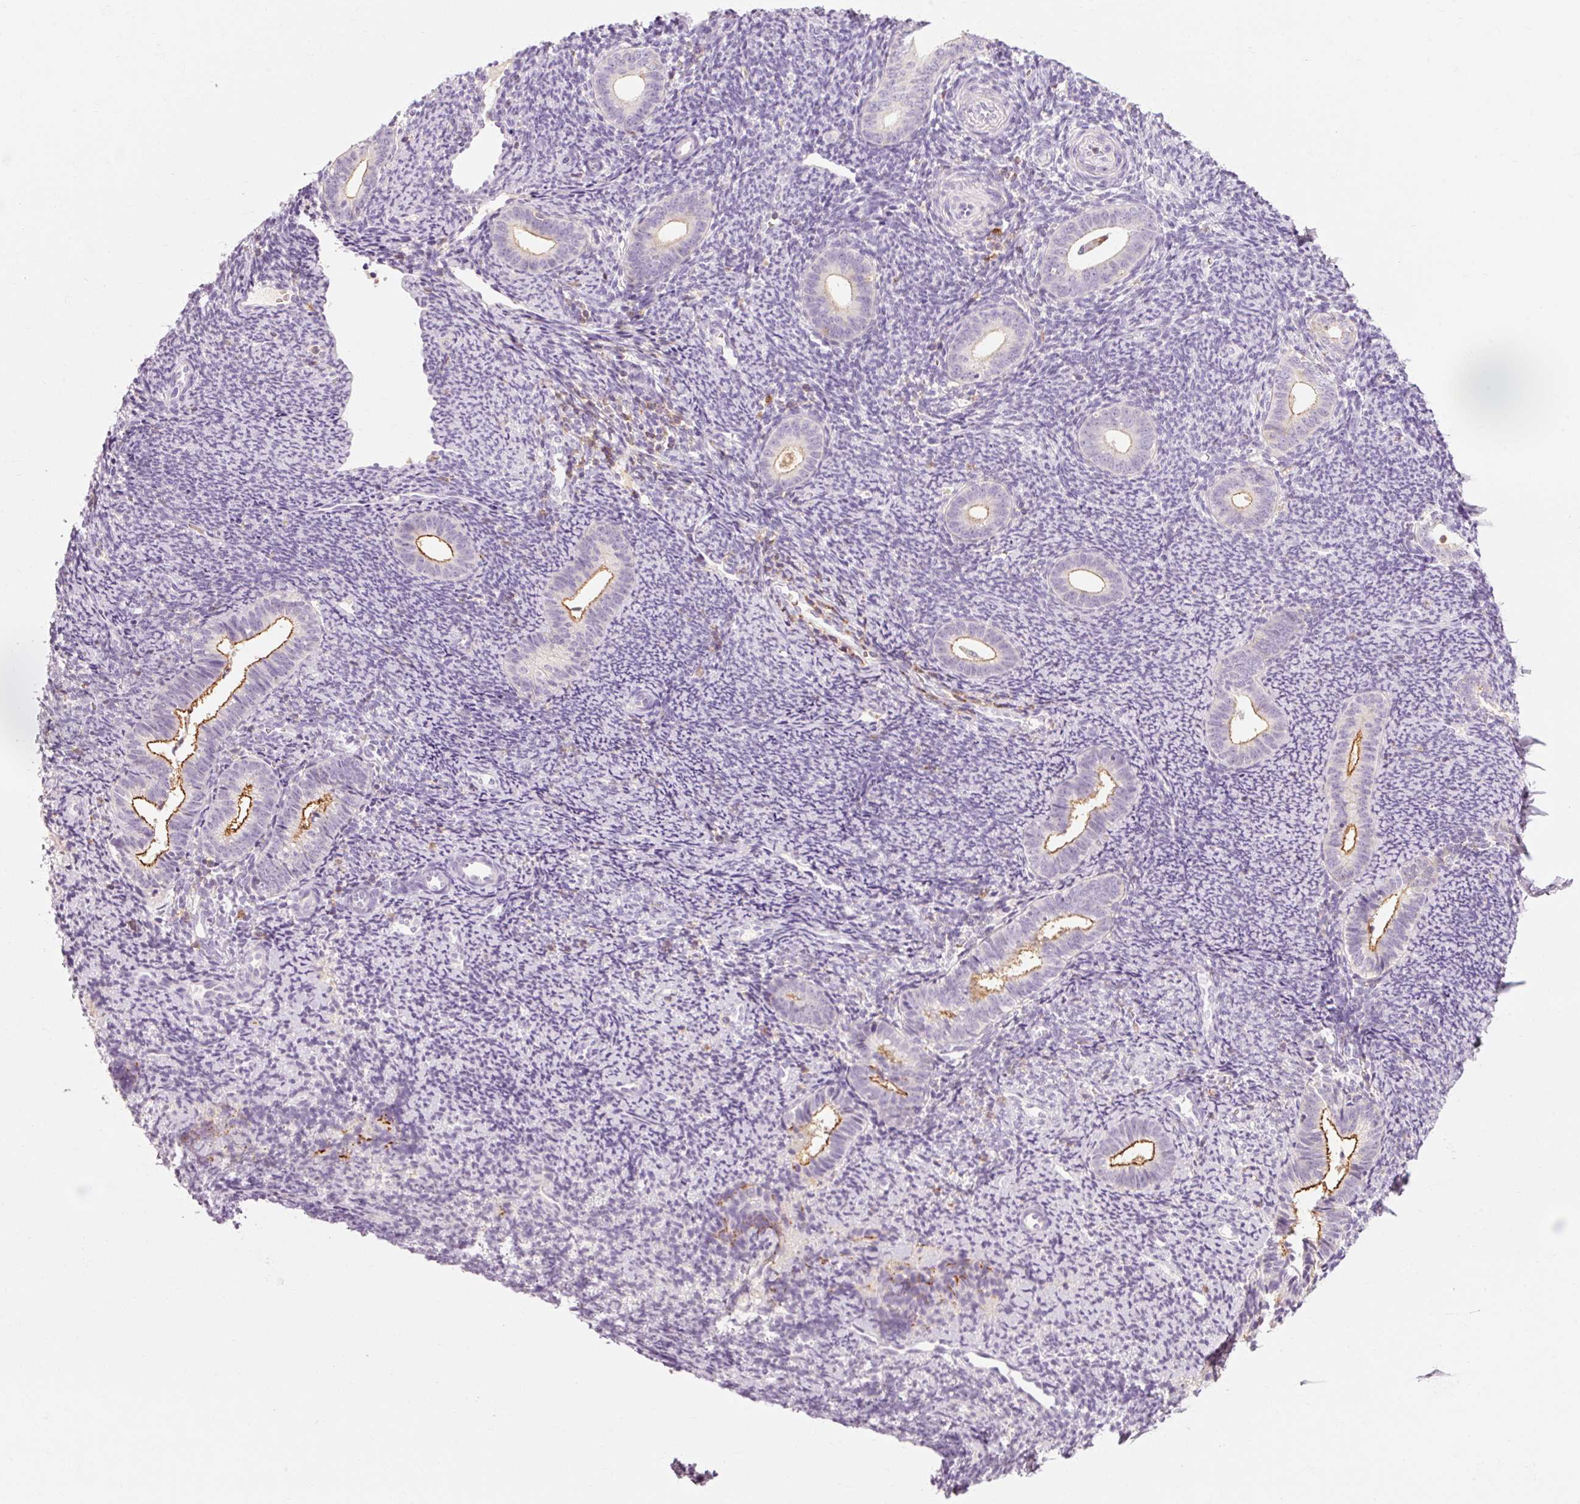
{"staining": {"intensity": "negative", "quantity": "none", "location": "none"}, "tissue": "endometrium", "cell_type": "Cells in endometrial stroma", "image_type": "normal", "snomed": [{"axis": "morphology", "description": "Normal tissue, NOS"}, {"axis": "topography", "description": "Endometrium"}], "caption": "IHC histopathology image of benign endometrium: endometrium stained with DAB (3,3'-diaminobenzidine) displays no significant protein staining in cells in endometrial stroma.", "gene": "OR8K1", "patient": {"sex": "female", "age": 39}}